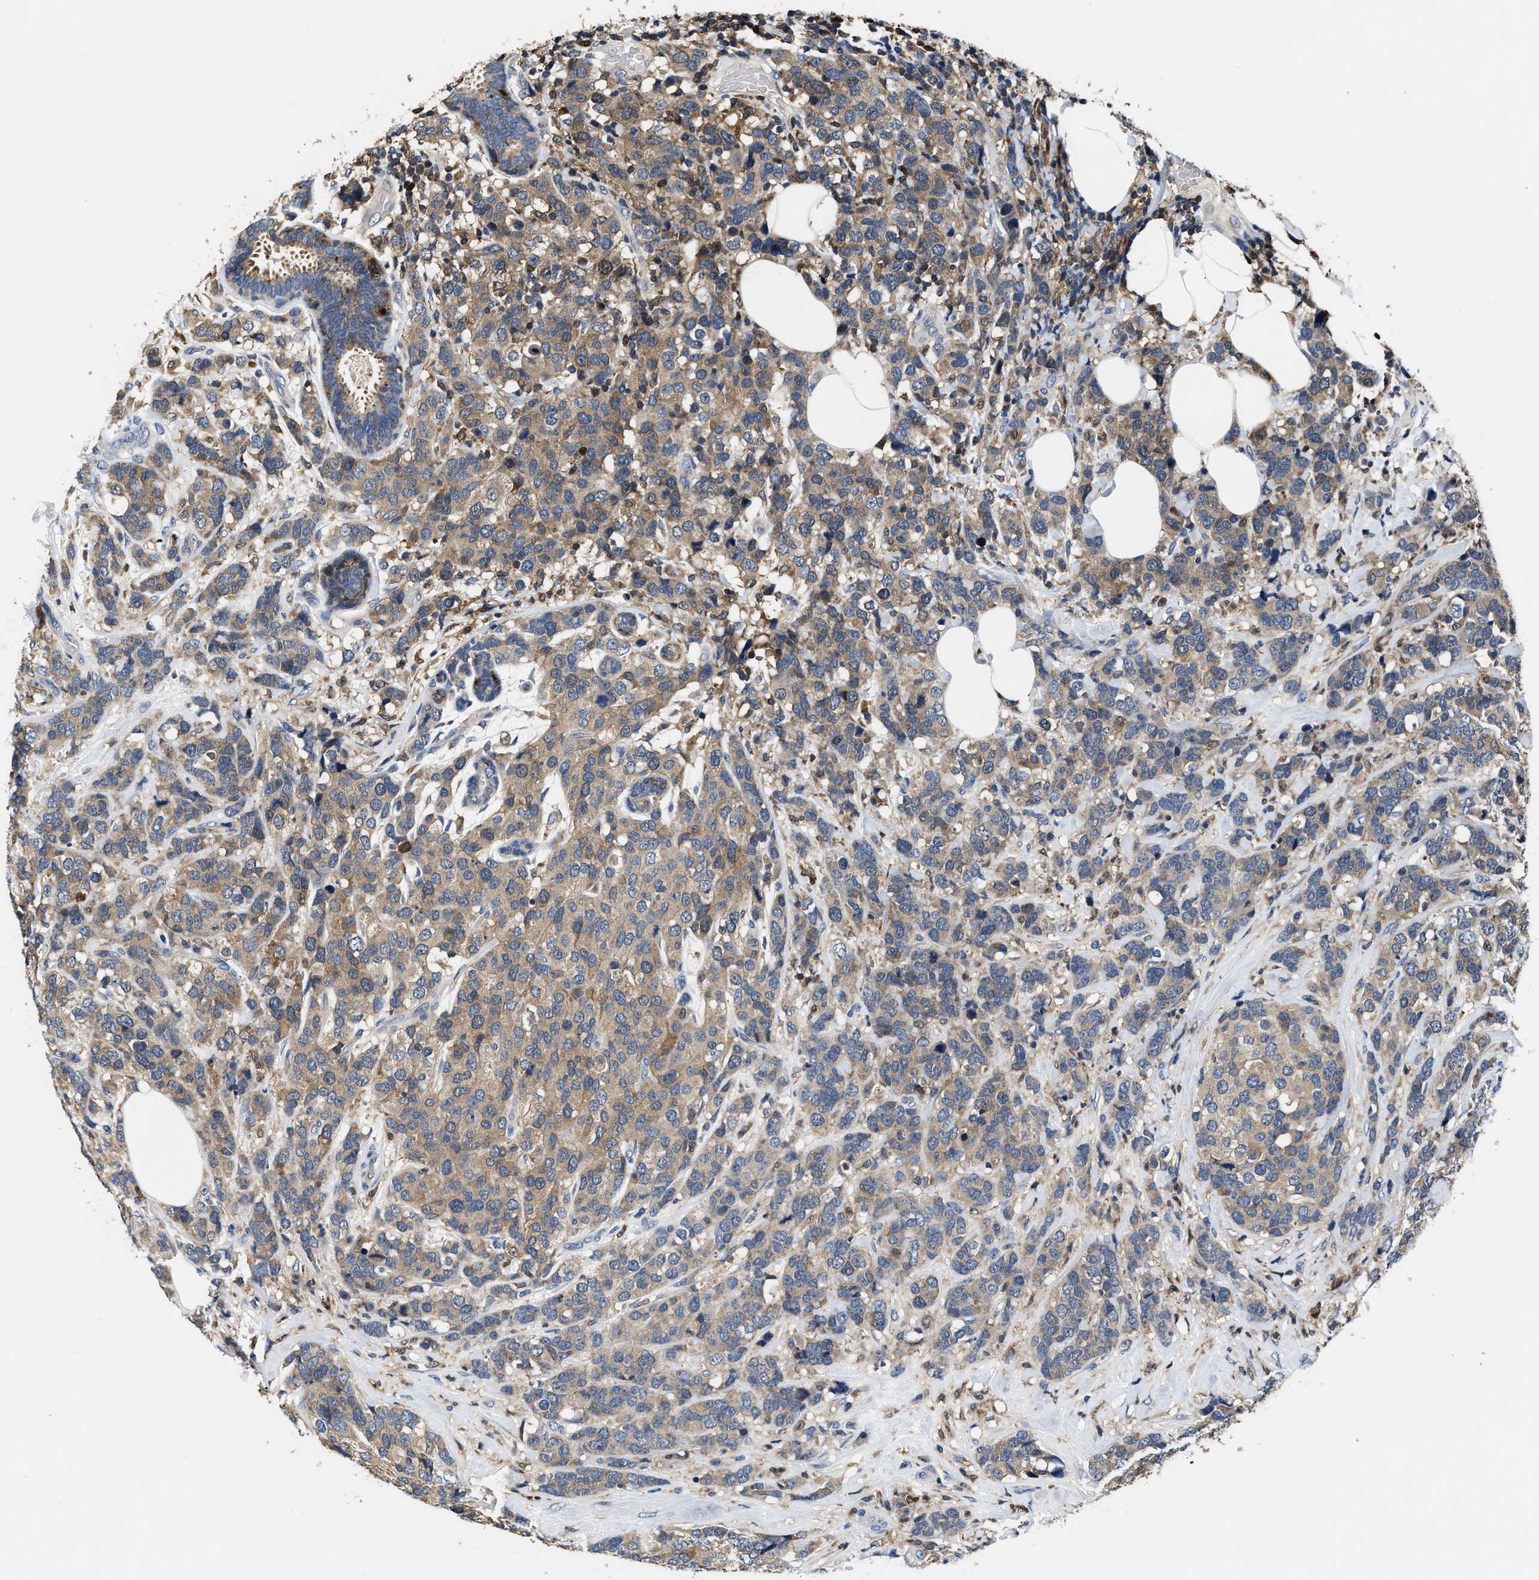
{"staining": {"intensity": "moderate", "quantity": ">75%", "location": "cytoplasmic/membranous"}, "tissue": "breast cancer", "cell_type": "Tumor cells", "image_type": "cancer", "snomed": [{"axis": "morphology", "description": "Lobular carcinoma"}, {"axis": "topography", "description": "Breast"}], "caption": "IHC staining of breast lobular carcinoma, which shows medium levels of moderate cytoplasmic/membranous staining in approximately >75% of tumor cells indicating moderate cytoplasmic/membranous protein positivity. The staining was performed using DAB (3,3'-diaminobenzidine) (brown) for protein detection and nuclei were counterstained in hematoxylin (blue).", "gene": "RGS10", "patient": {"sex": "female", "age": 59}}